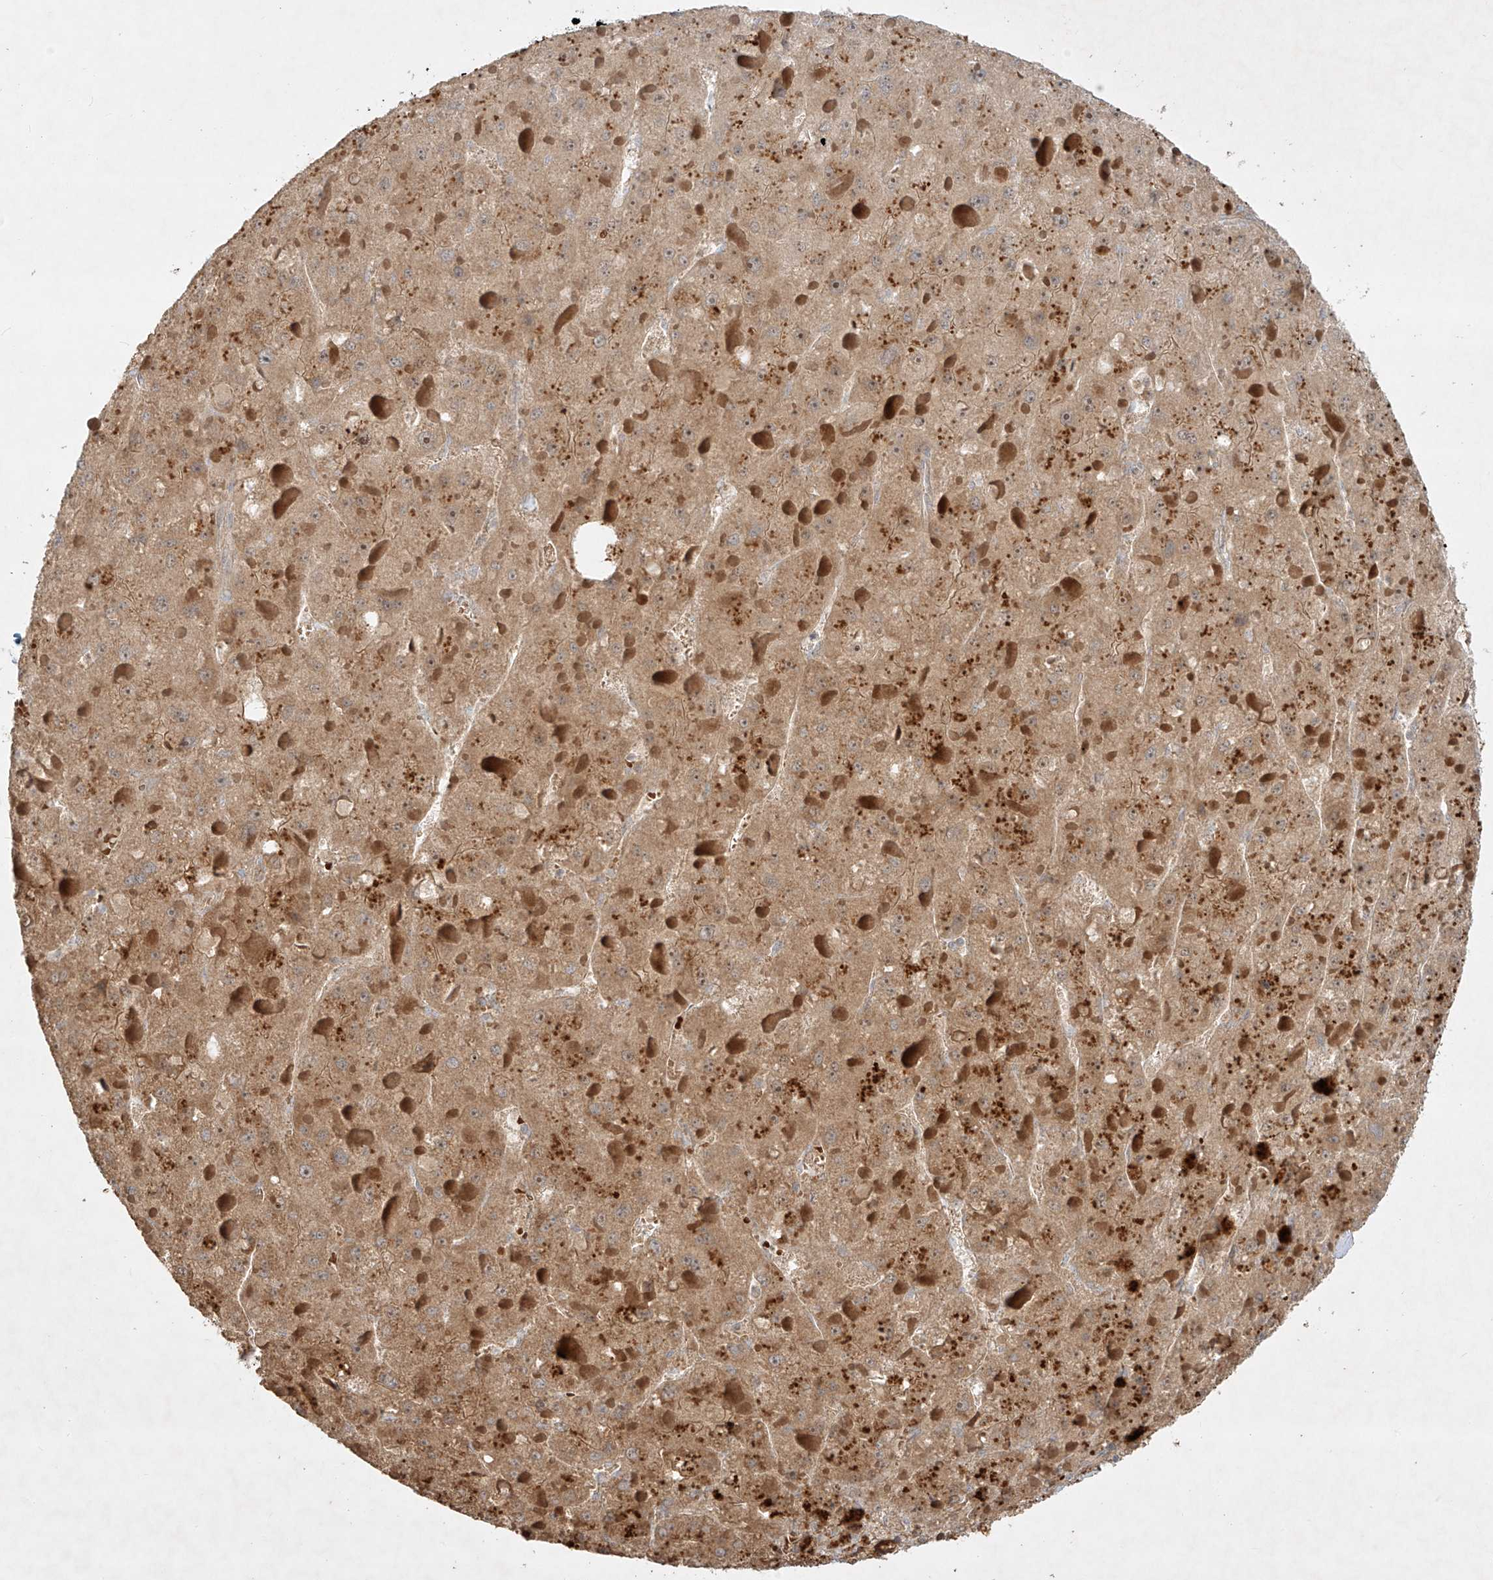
{"staining": {"intensity": "moderate", "quantity": ">75%", "location": "cytoplasmic/membranous"}, "tissue": "liver cancer", "cell_type": "Tumor cells", "image_type": "cancer", "snomed": [{"axis": "morphology", "description": "Carcinoma, Hepatocellular, NOS"}, {"axis": "topography", "description": "Liver"}], "caption": "IHC of liver cancer (hepatocellular carcinoma) reveals medium levels of moderate cytoplasmic/membranous staining in approximately >75% of tumor cells.", "gene": "KPNA7", "patient": {"sex": "female", "age": 73}}